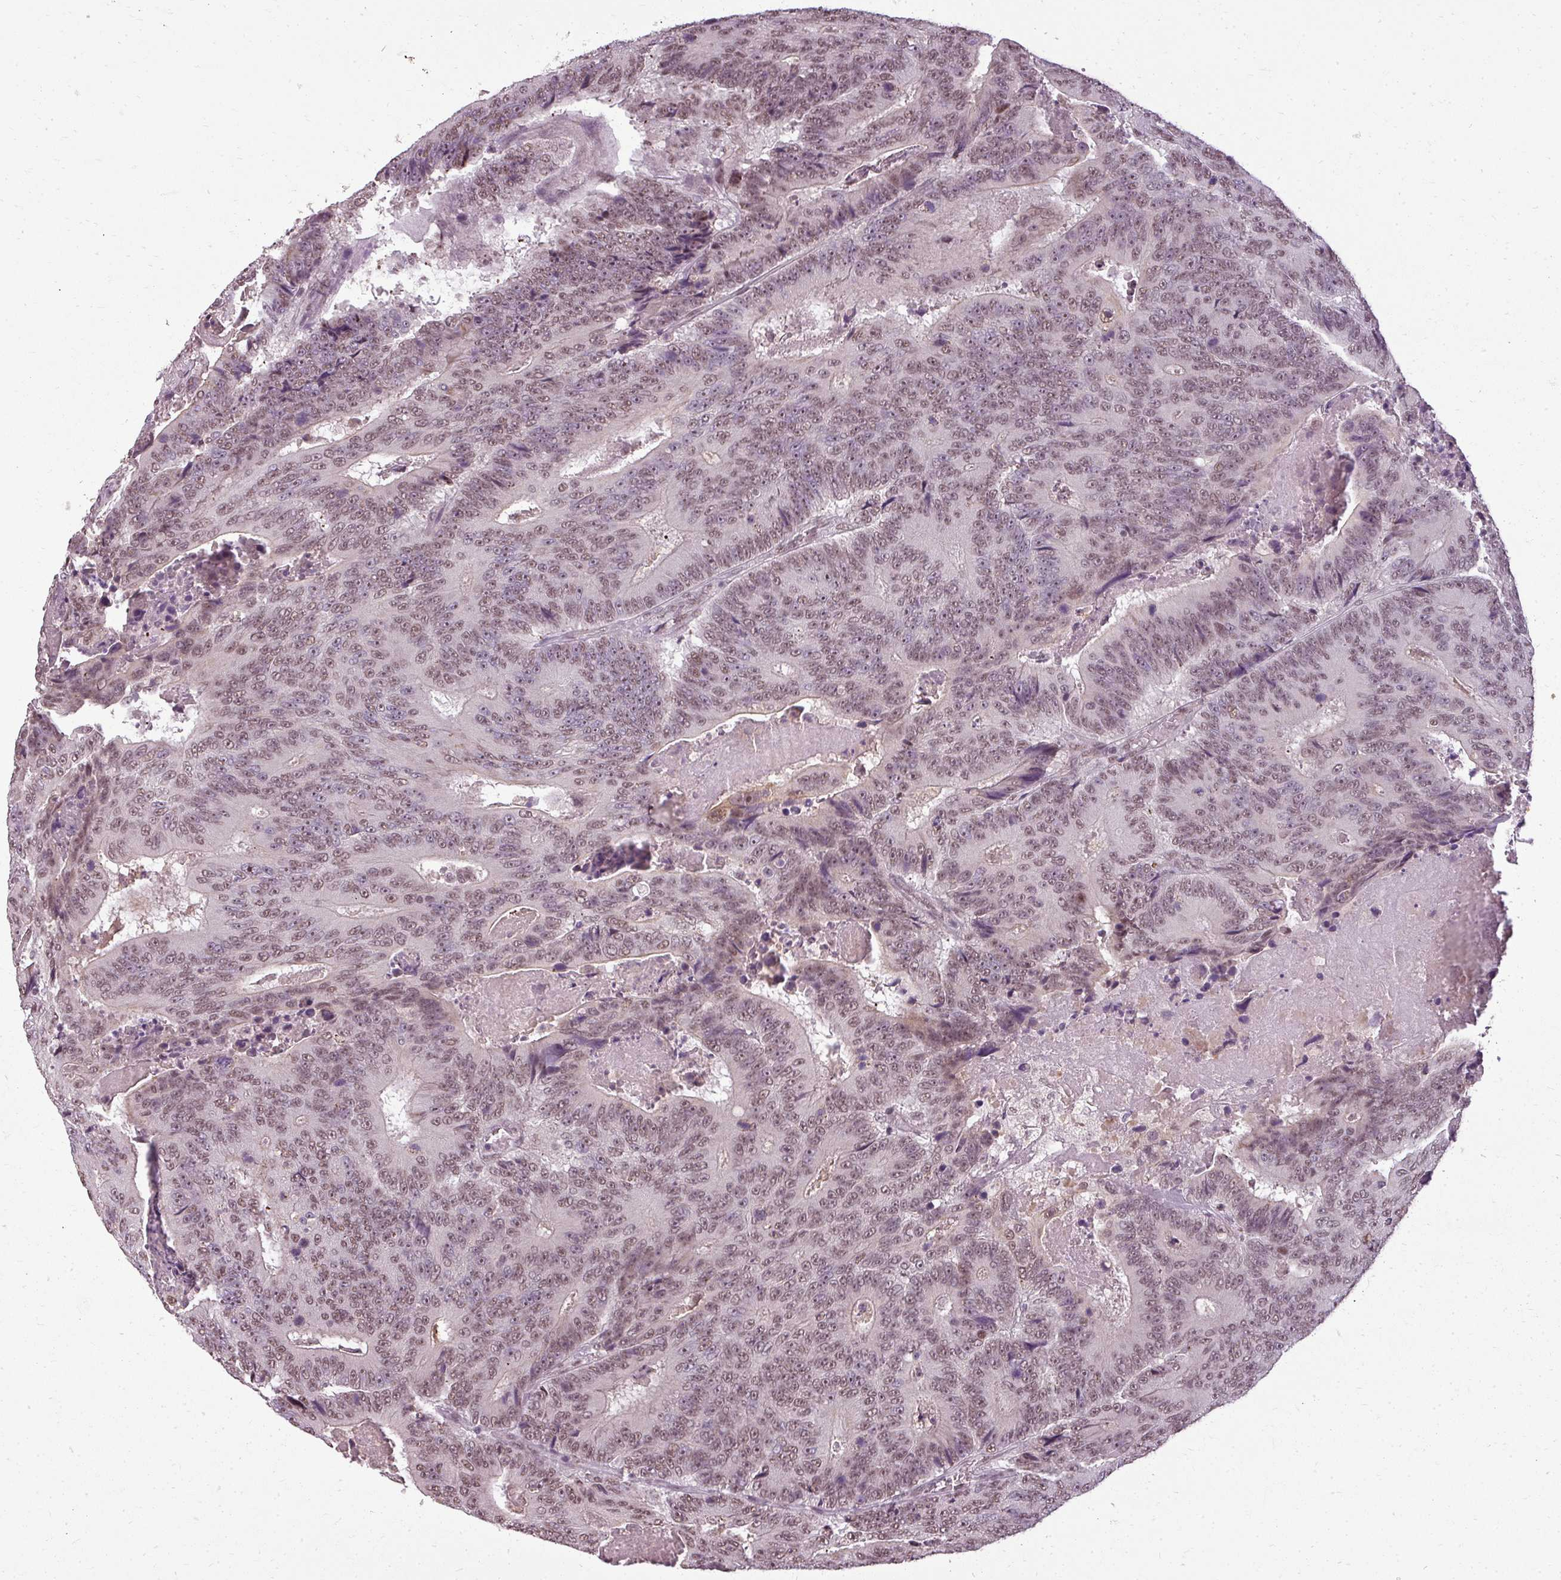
{"staining": {"intensity": "moderate", "quantity": ">75%", "location": "nuclear"}, "tissue": "colorectal cancer", "cell_type": "Tumor cells", "image_type": "cancer", "snomed": [{"axis": "morphology", "description": "Adenocarcinoma, NOS"}, {"axis": "topography", "description": "Colon"}], "caption": "Immunohistochemical staining of colorectal cancer reveals moderate nuclear protein expression in about >75% of tumor cells.", "gene": "BCAS3", "patient": {"sex": "male", "age": 83}}